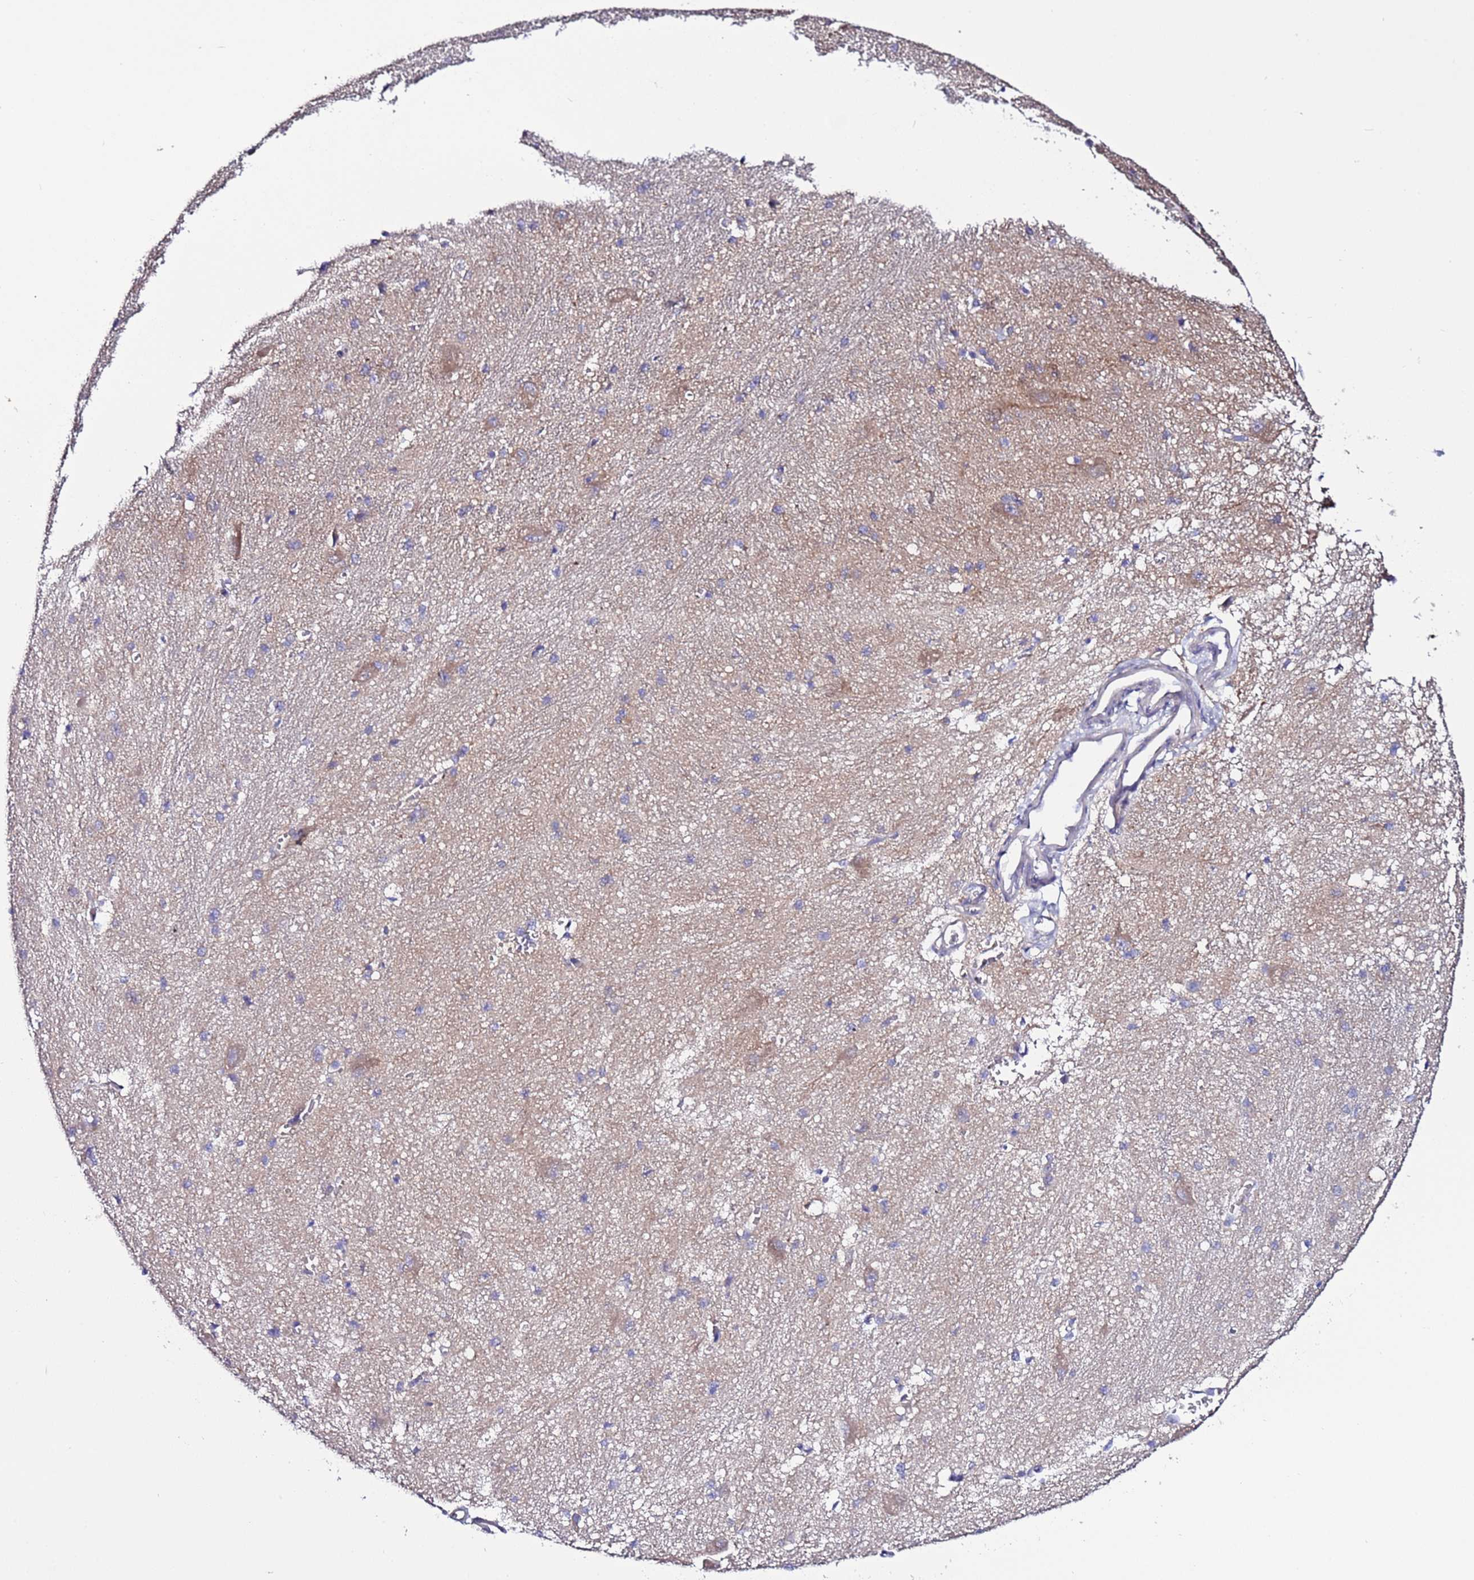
{"staining": {"intensity": "negative", "quantity": "none", "location": "none"}, "tissue": "caudate", "cell_type": "Glial cells", "image_type": "normal", "snomed": [{"axis": "morphology", "description": "Normal tissue, NOS"}, {"axis": "topography", "description": "Lateral ventricle wall"}], "caption": "An immunohistochemistry (IHC) histopathology image of normal caudate is shown. There is no staining in glial cells of caudate. (DAB (3,3'-diaminobenzidine) immunohistochemistry (IHC), high magnification).", "gene": "SPCS1", "patient": {"sex": "male", "age": 37}}